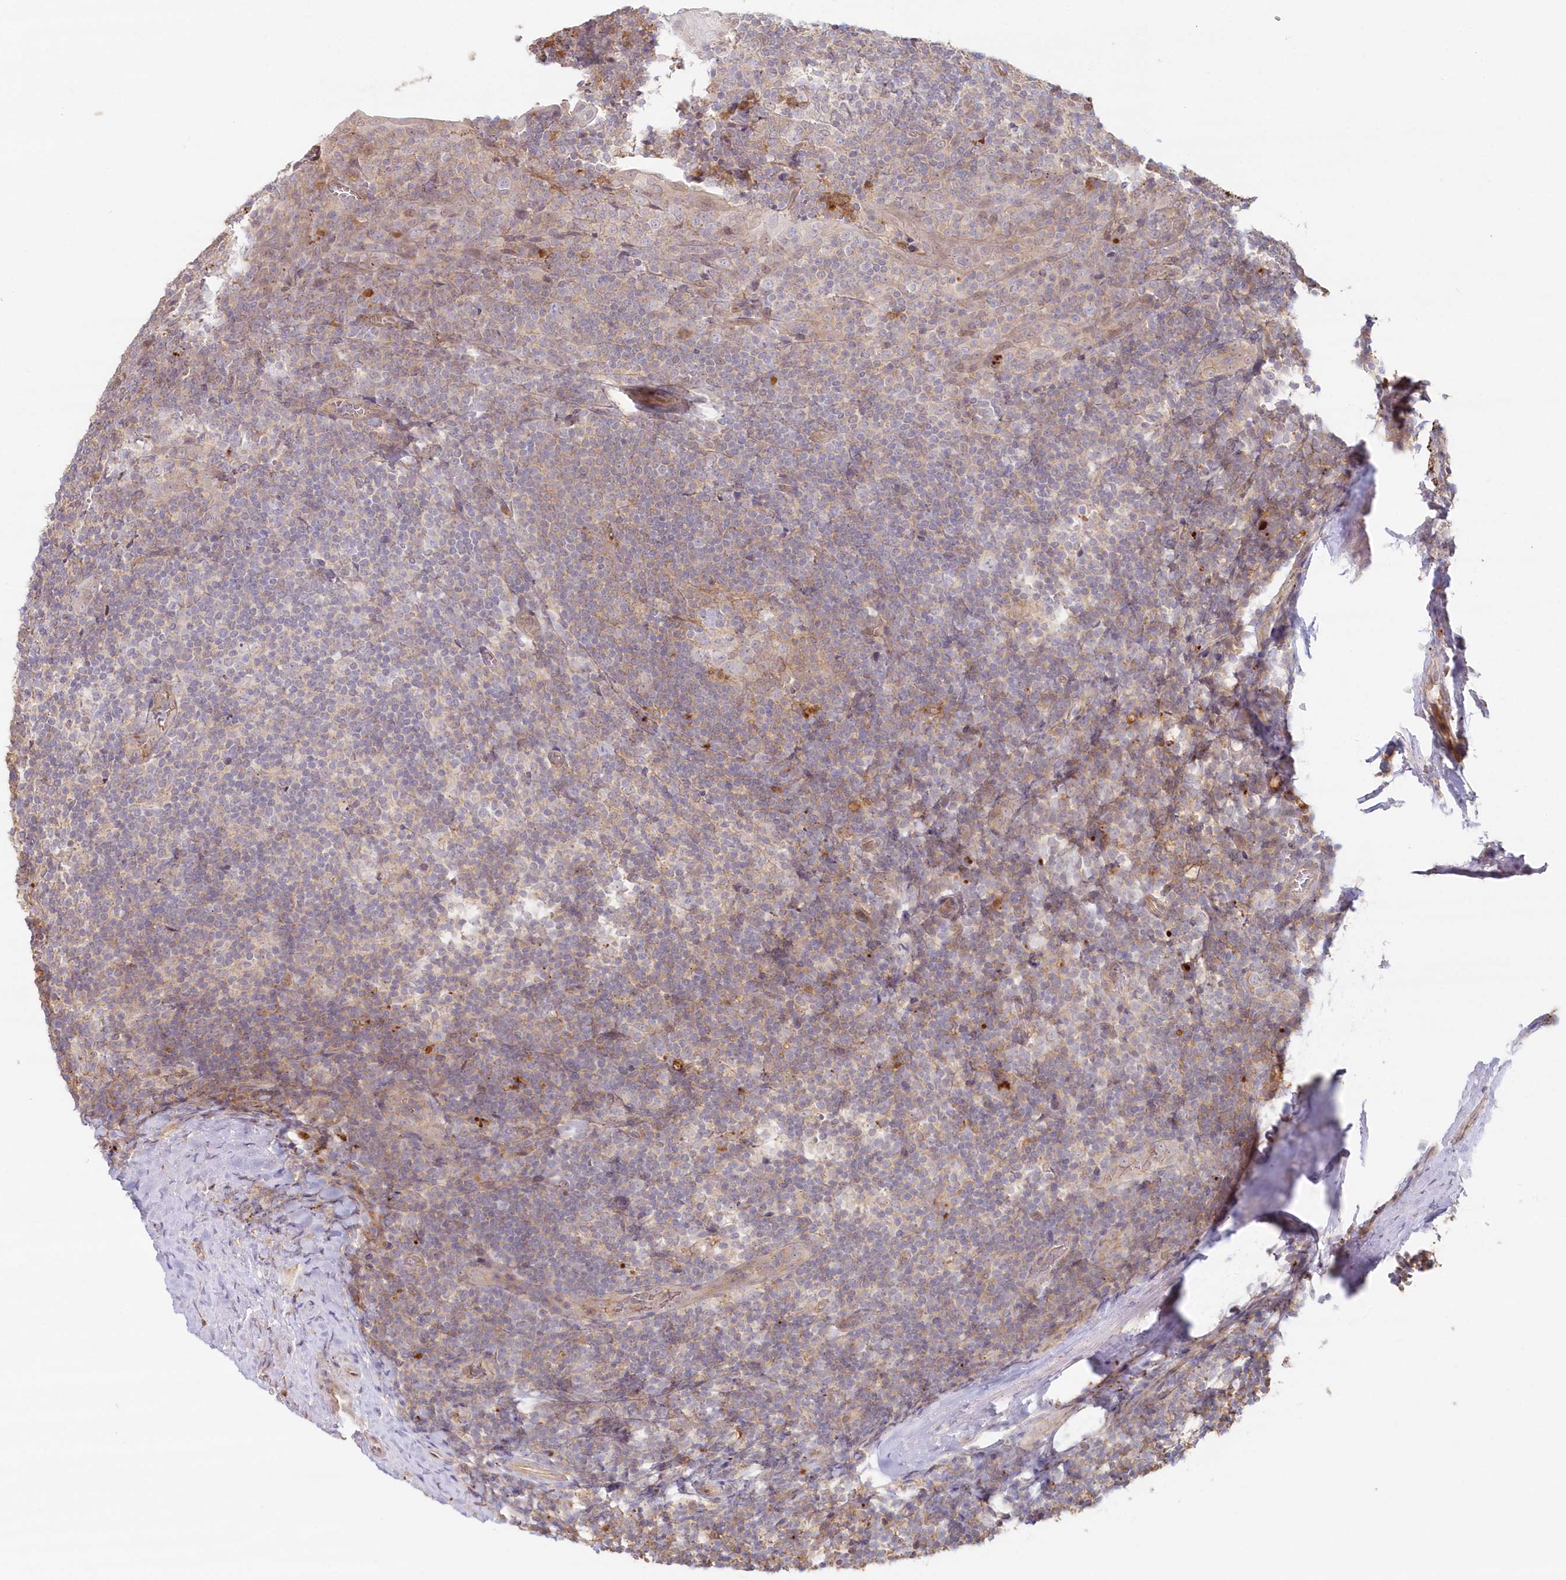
{"staining": {"intensity": "weak", "quantity": "<25%", "location": "cytoplasmic/membranous"}, "tissue": "tonsil", "cell_type": "Germinal center cells", "image_type": "normal", "snomed": [{"axis": "morphology", "description": "Normal tissue, NOS"}, {"axis": "topography", "description": "Tonsil"}], "caption": "IHC micrograph of unremarkable human tonsil stained for a protein (brown), which displays no staining in germinal center cells.", "gene": "GBE1", "patient": {"sex": "male", "age": 37}}